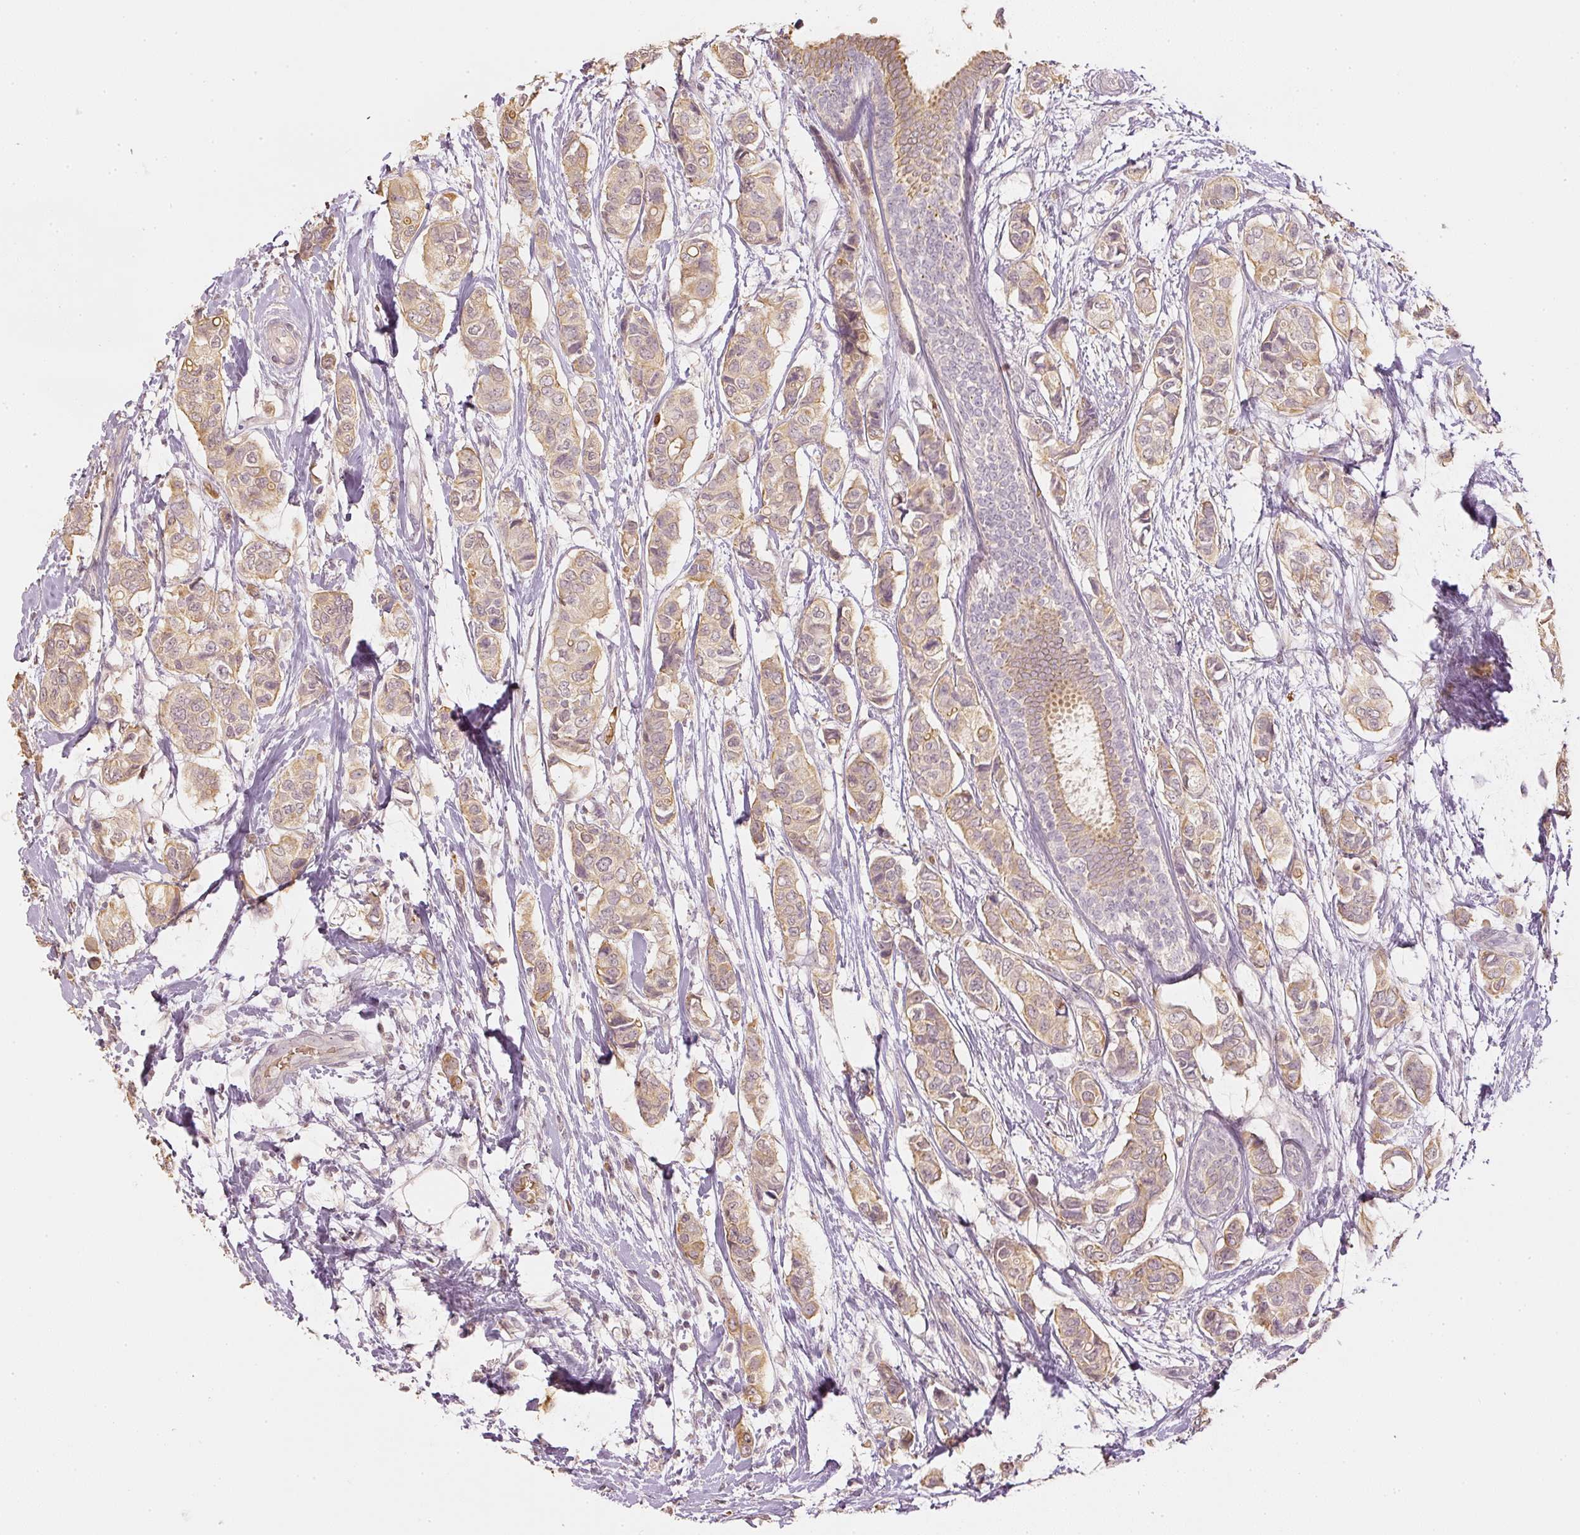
{"staining": {"intensity": "moderate", "quantity": ">75%", "location": "cytoplasmic/membranous"}, "tissue": "breast cancer", "cell_type": "Tumor cells", "image_type": "cancer", "snomed": [{"axis": "morphology", "description": "Lobular carcinoma"}, {"axis": "topography", "description": "Breast"}], "caption": "Immunohistochemistry (IHC) of breast cancer (lobular carcinoma) exhibits medium levels of moderate cytoplasmic/membranous staining in about >75% of tumor cells.", "gene": "GZMA", "patient": {"sex": "female", "age": 51}}